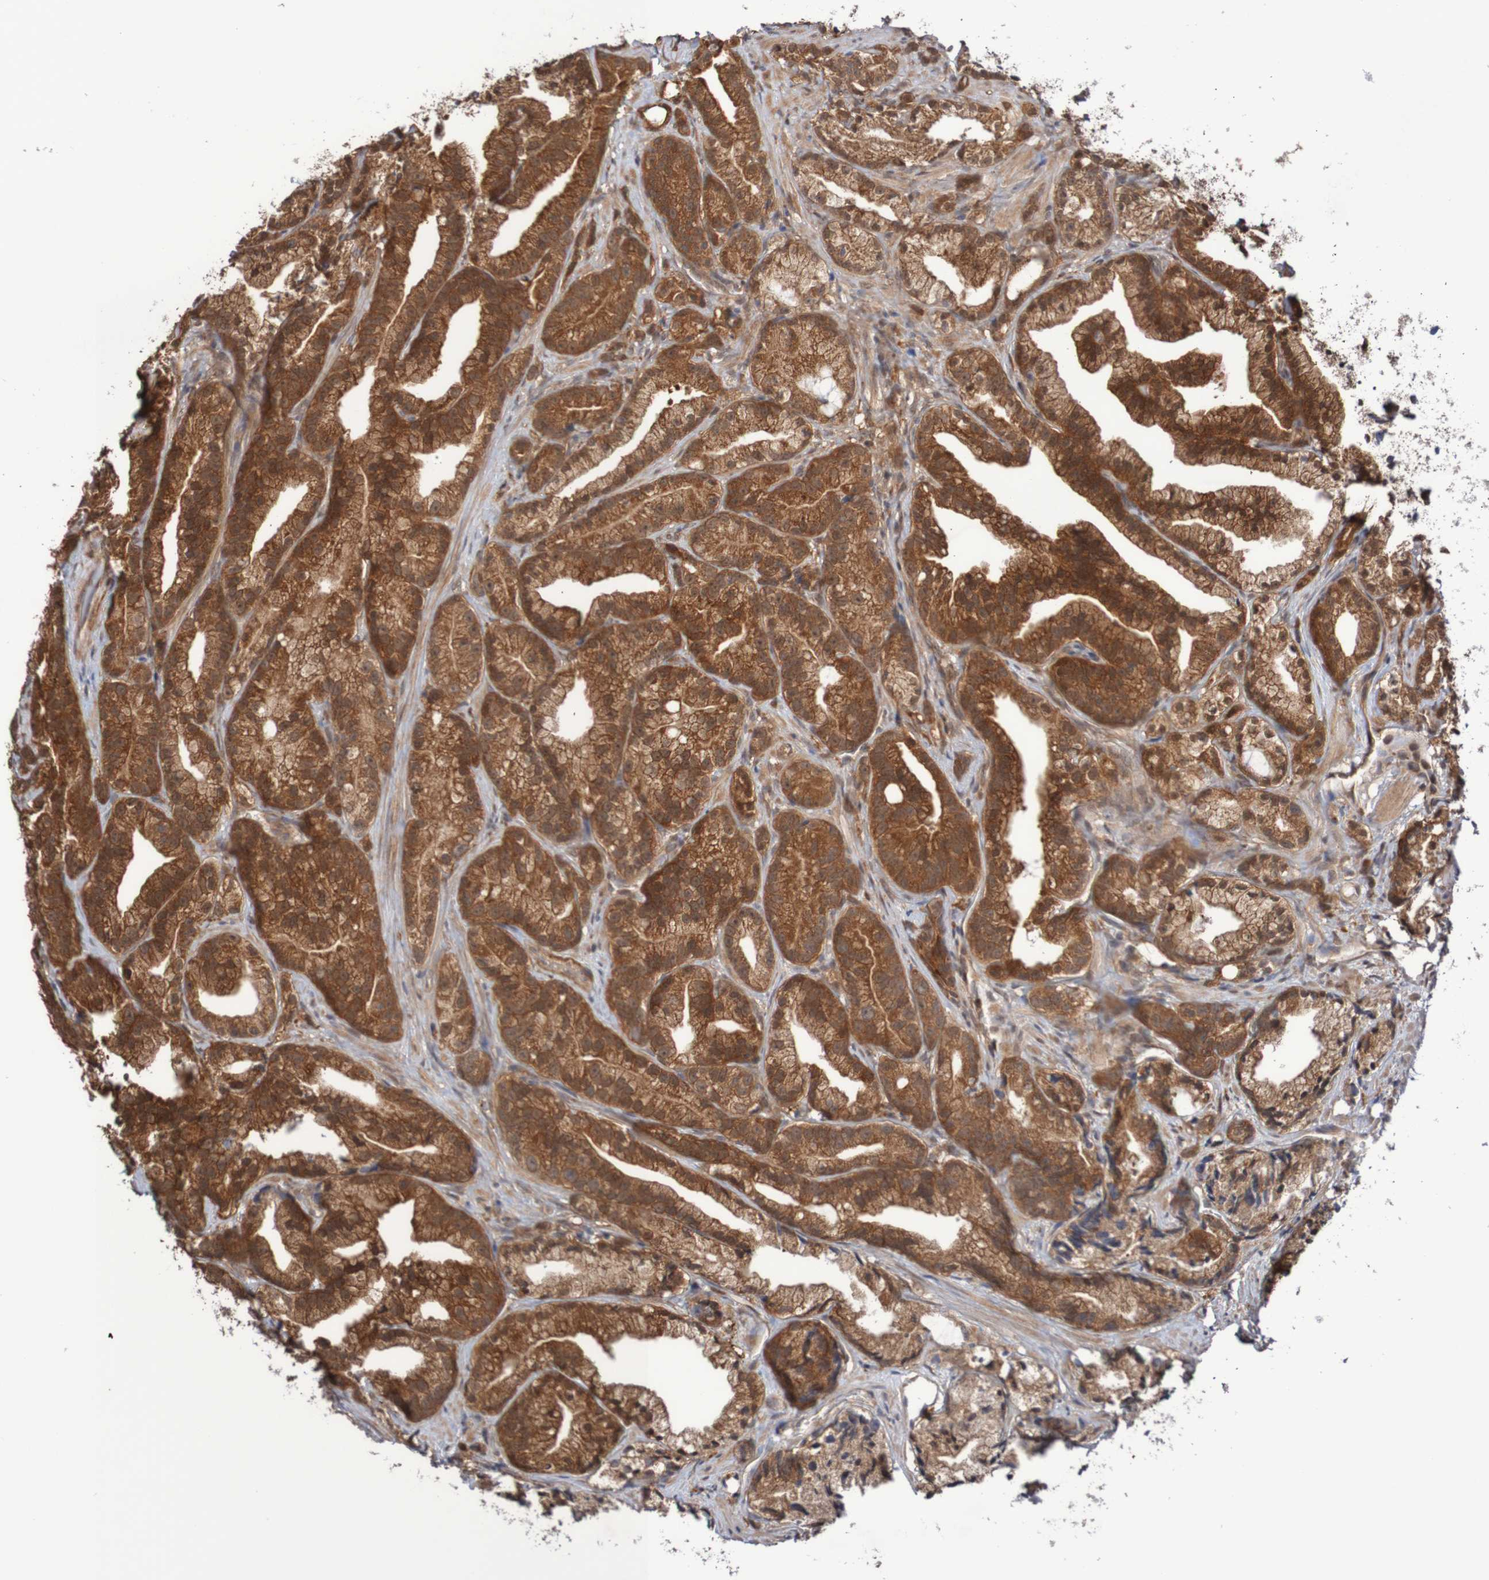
{"staining": {"intensity": "moderate", "quantity": ">75%", "location": "cytoplasmic/membranous"}, "tissue": "prostate cancer", "cell_type": "Tumor cells", "image_type": "cancer", "snomed": [{"axis": "morphology", "description": "Adenocarcinoma, Low grade"}, {"axis": "topography", "description": "Prostate"}], "caption": "Immunohistochemistry (IHC) (DAB (3,3'-diaminobenzidine)) staining of low-grade adenocarcinoma (prostate) demonstrates moderate cytoplasmic/membranous protein positivity in about >75% of tumor cells.", "gene": "PHPT1", "patient": {"sex": "male", "age": 89}}